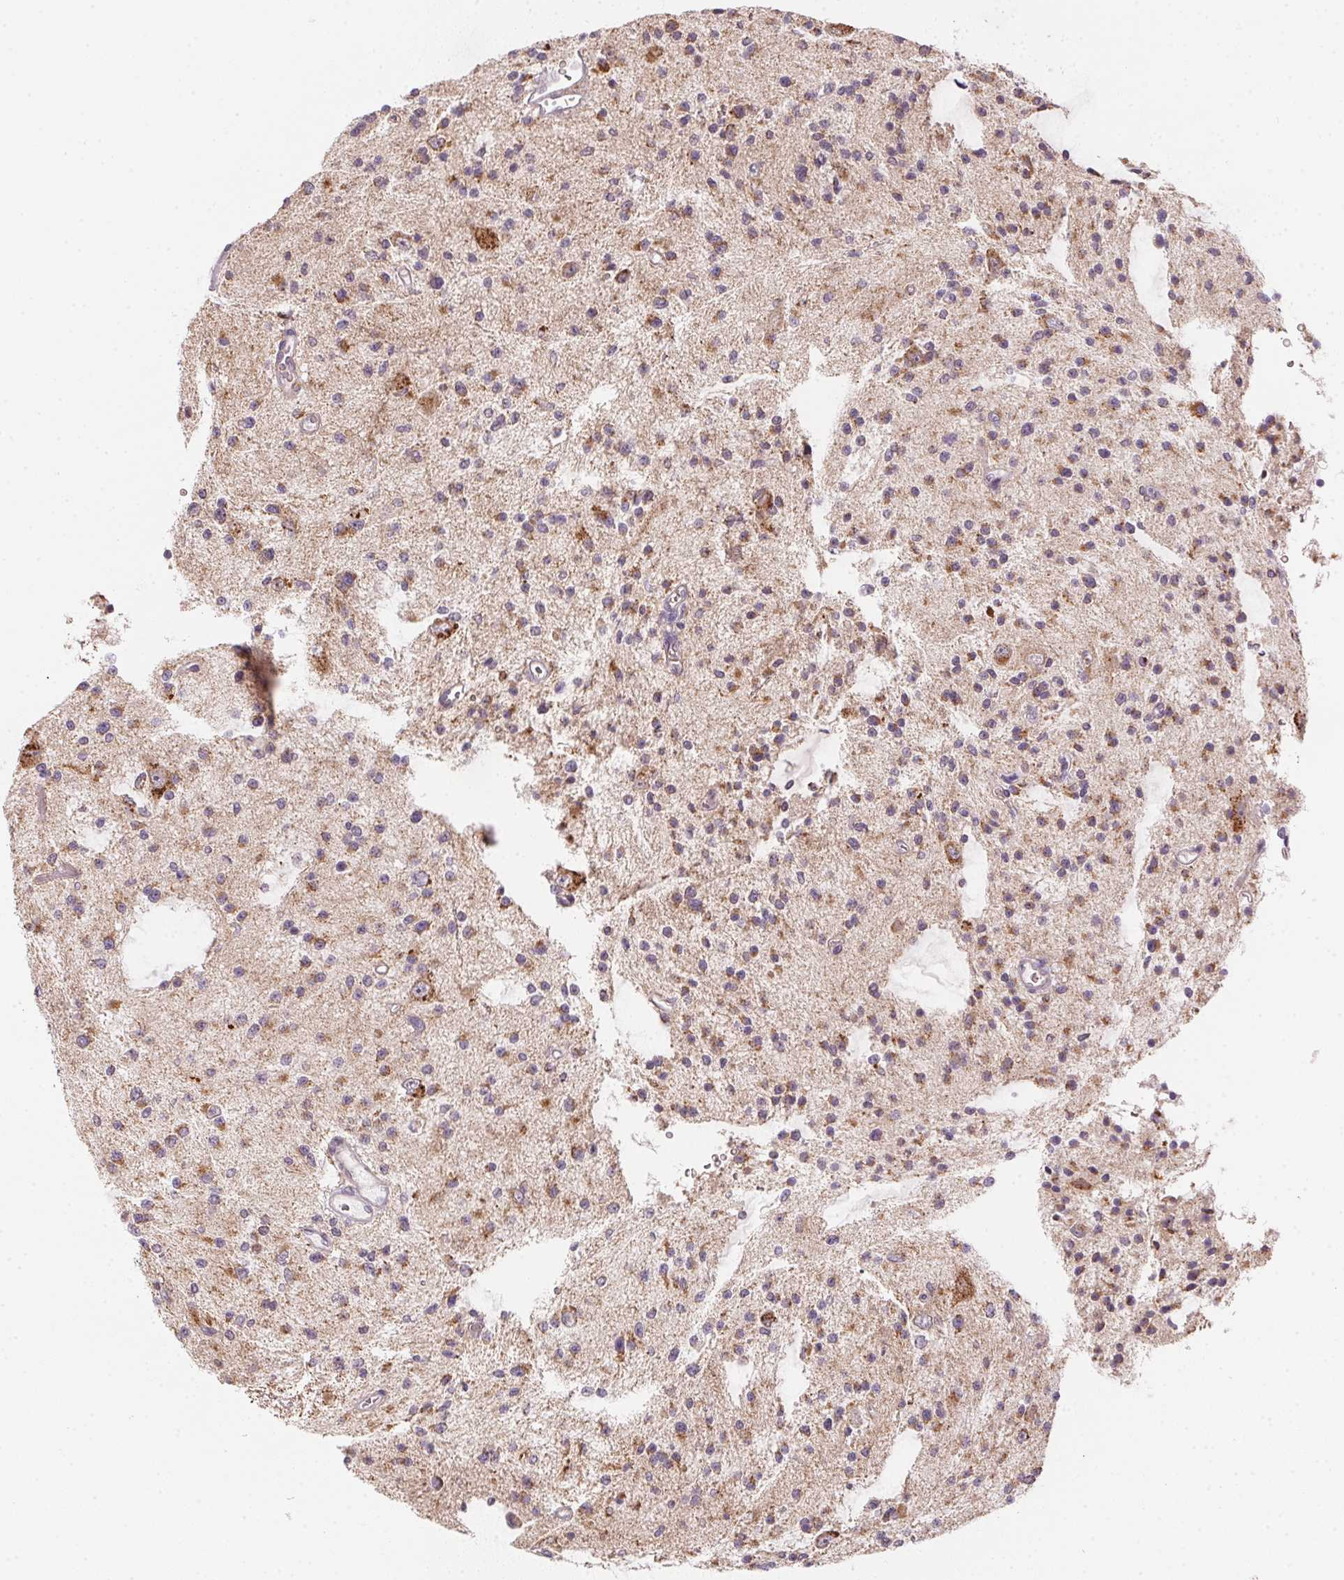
{"staining": {"intensity": "moderate", "quantity": ">75%", "location": "cytoplasmic/membranous"}, "tissue": "glioma", "cell_type": "Tumor cells", "image_type": "cancer", "snomed": [{"axis": "morphology", "description": "Glioma, malignant, Low grade"}, {"axis": "topography", "description": "Brain"}], "caption": "Low-grade glioma (malignant) stained for a protein shows moderate cytoplasmic/membranous positivity in tumor cells.", "gene": "METTL13", "patient": {"sex": "male", "age": 43}}